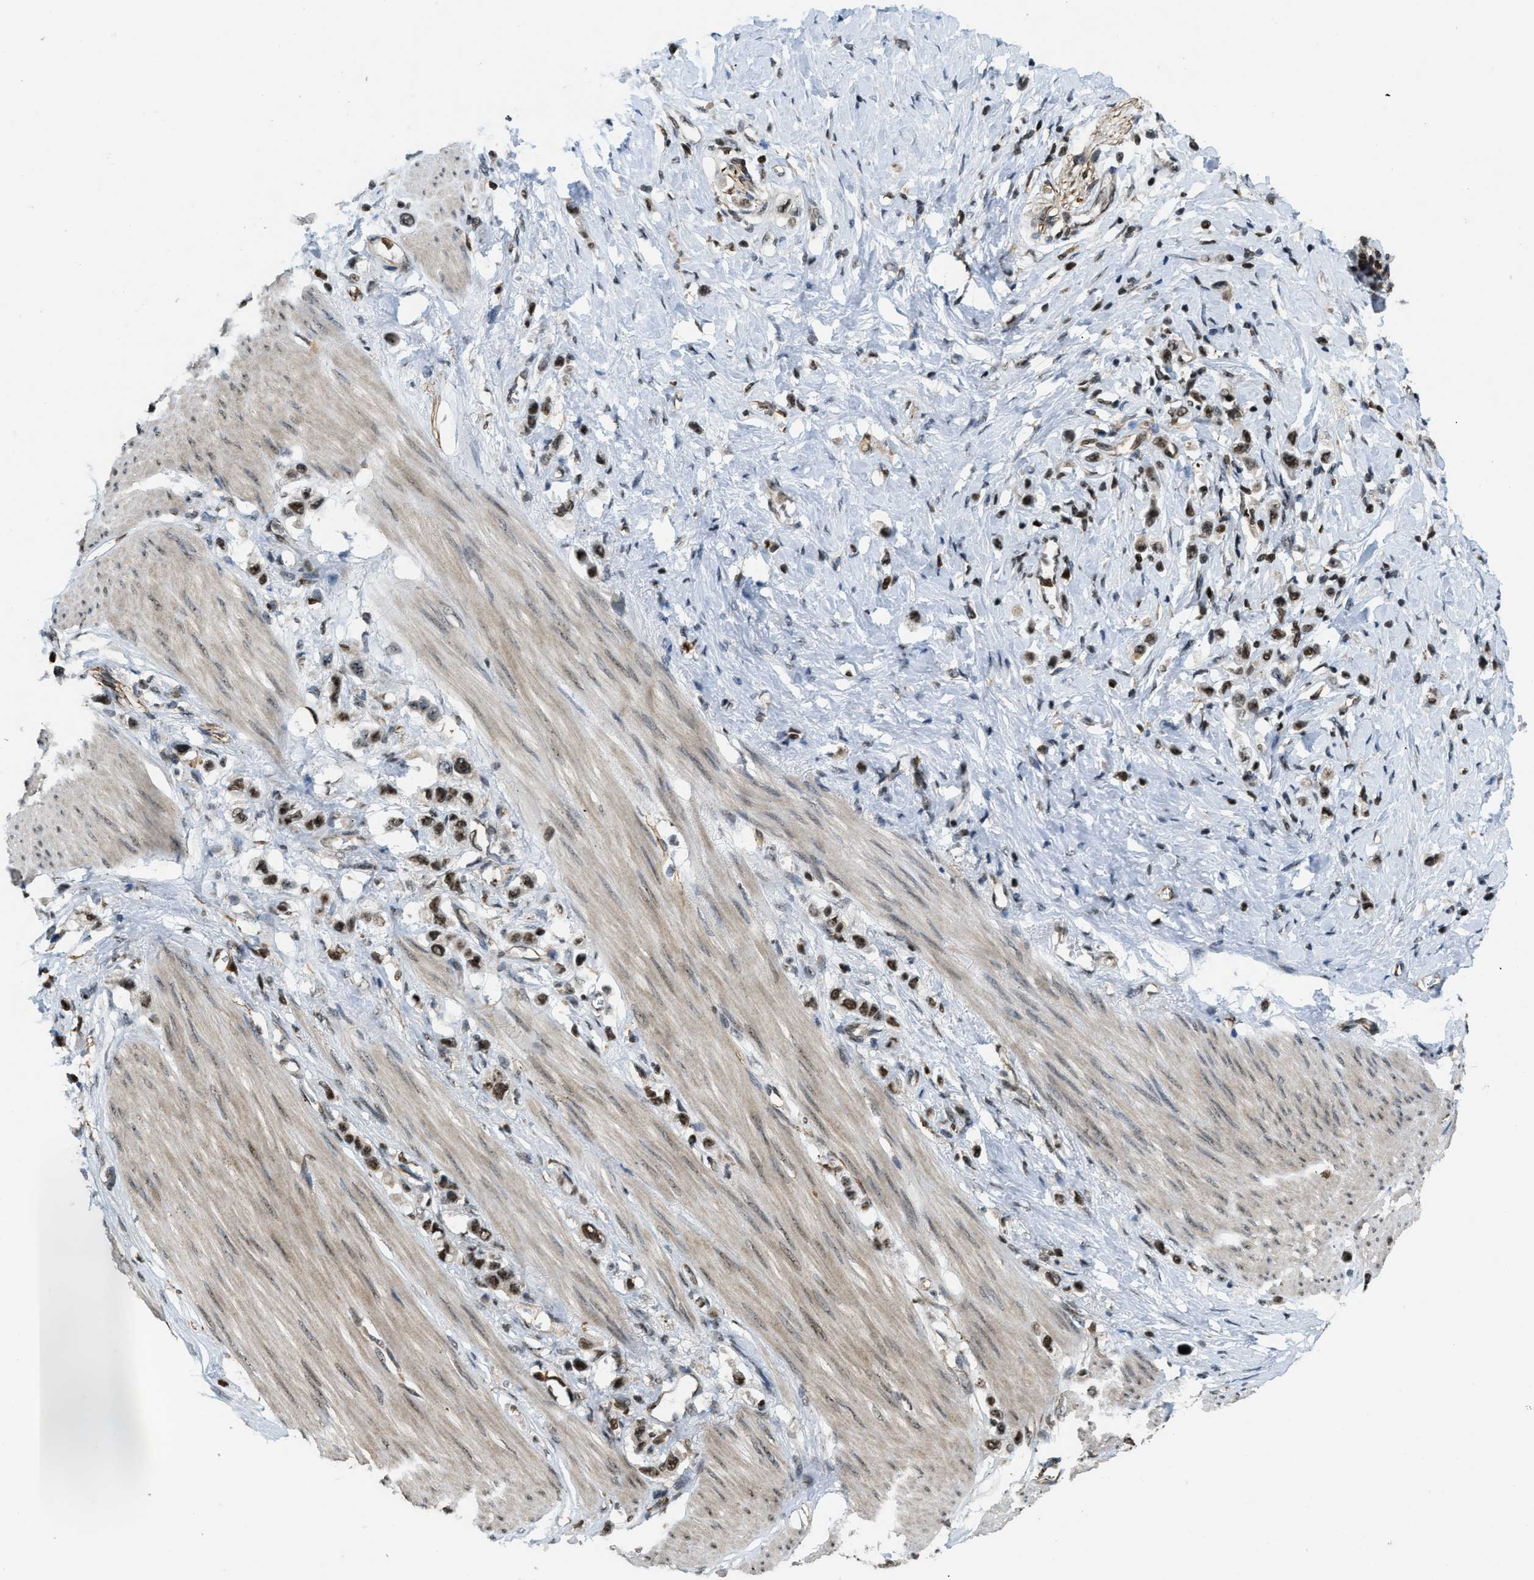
{"staining": {"intensity": "strong", "quantity": ">75%", "location": "nuclear"}, "tissue": "stomach cancer", "cell_type": "Tumor cells", "image_type": "cancer", "snomed": [{"axis": "morphology", "description": "Adenocarcinoma, NOS"}, {"axis": "topography", "description": "Stomach"}], "caption": "A micrograph of human stomach cancer (adenocarcinoma) stained for a protein reveals strong nuclear brown staining in tumor cells. Immunohistochemistry (ihc) stains the protein in brown and the nuclei are stained blue.", "gene": "E2F1", "patient": {"sex": "female", "age": 65}}